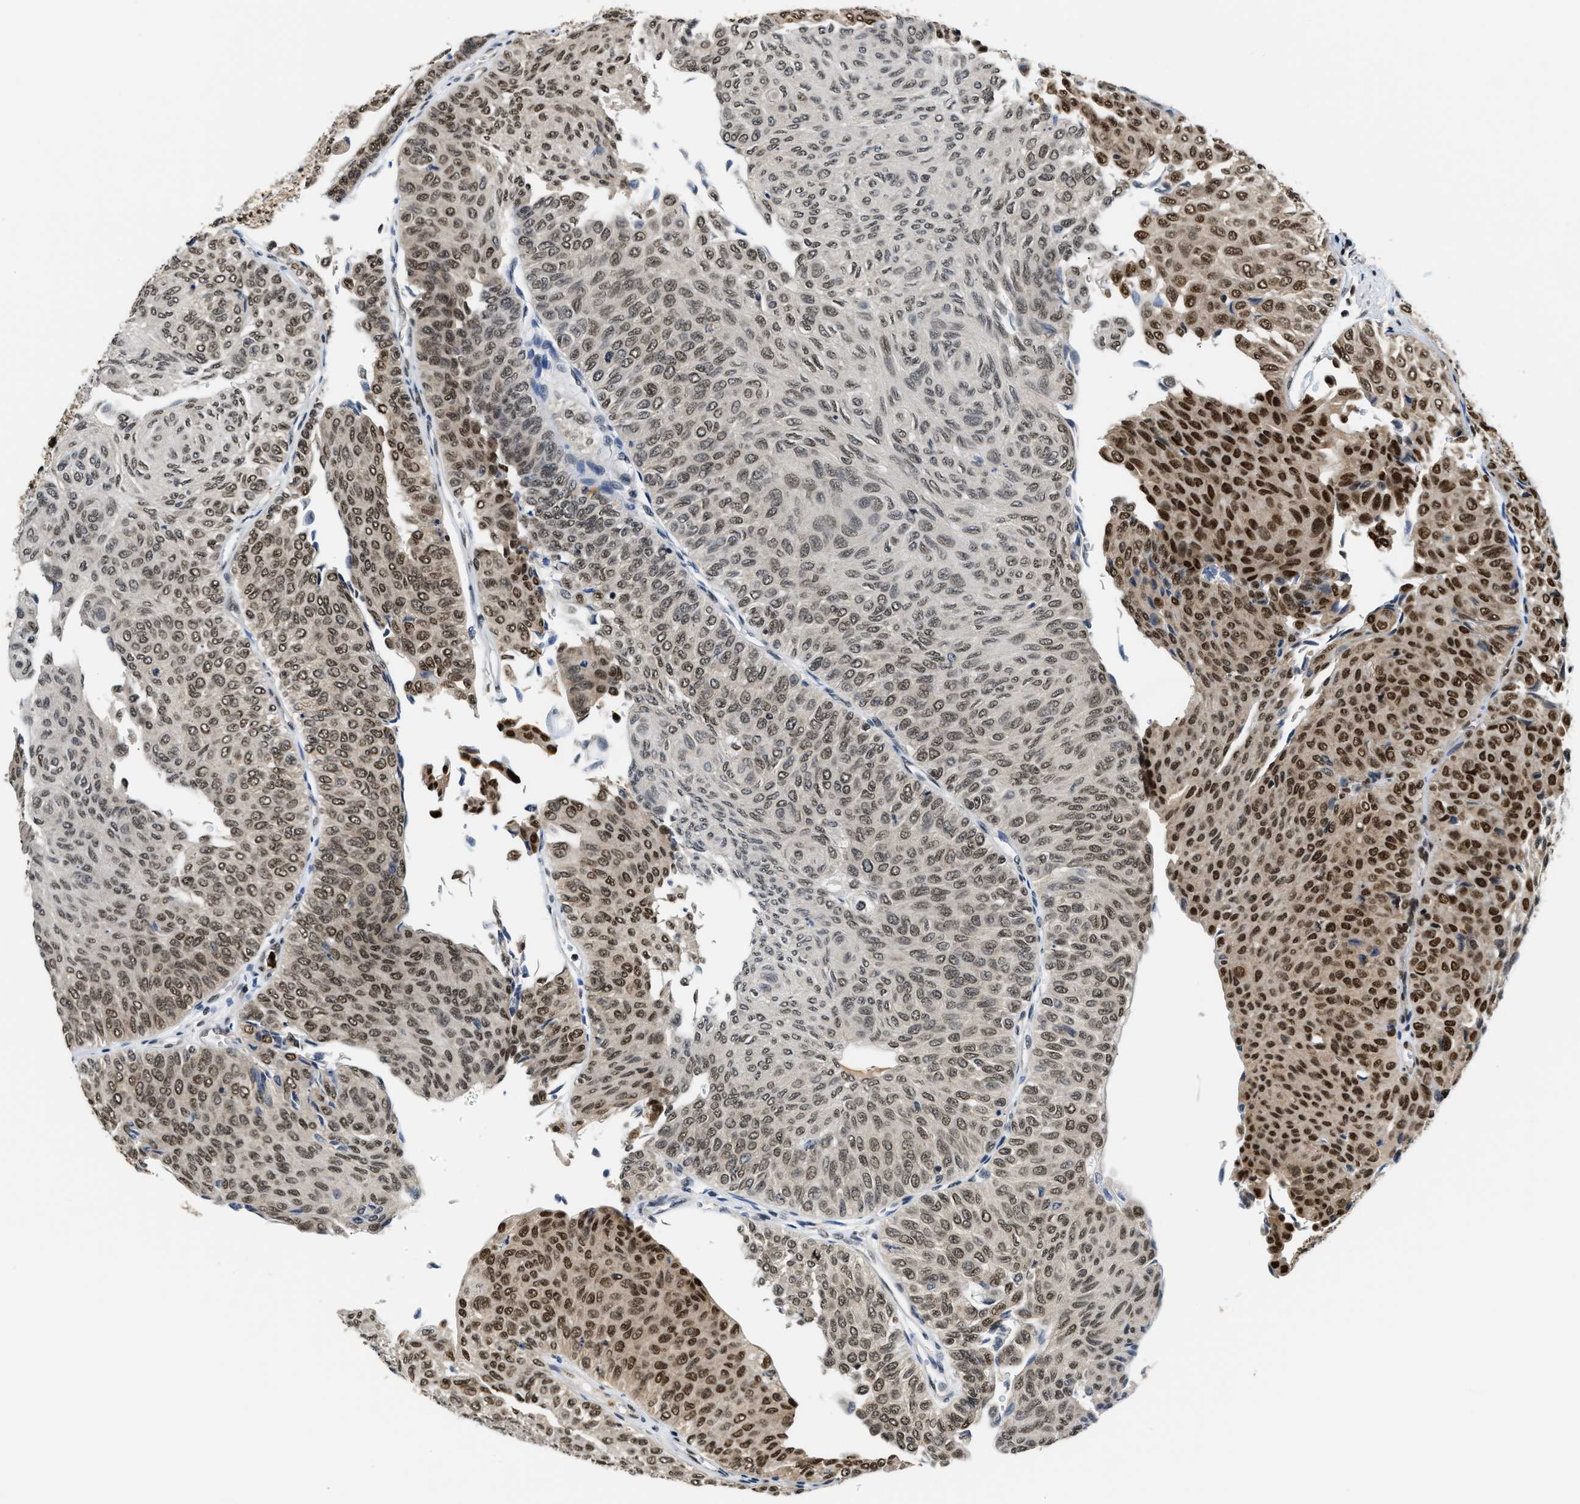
{"staining": {"intensity": "strong", "quantity": "25%-75%", "location": "nuclear"}, "tissue": "urothelial cancer", "cell_type": "Tumor cells", "image_type": "cancer", "snomed": [{"axis": "morphology", "description": "Urothelial carcinoma, Low grade"}, {"axis": "topography", "description": "Urinary bladder"}], "caption": "Urothelial carcinoma (low-grade) stained for a protein (brown) exhibits strong nuclear positive expression in about 25%-75% of tumor cells.", "gene": "CCNDBP1", "patient": {"sex": "male", "age": 78}}